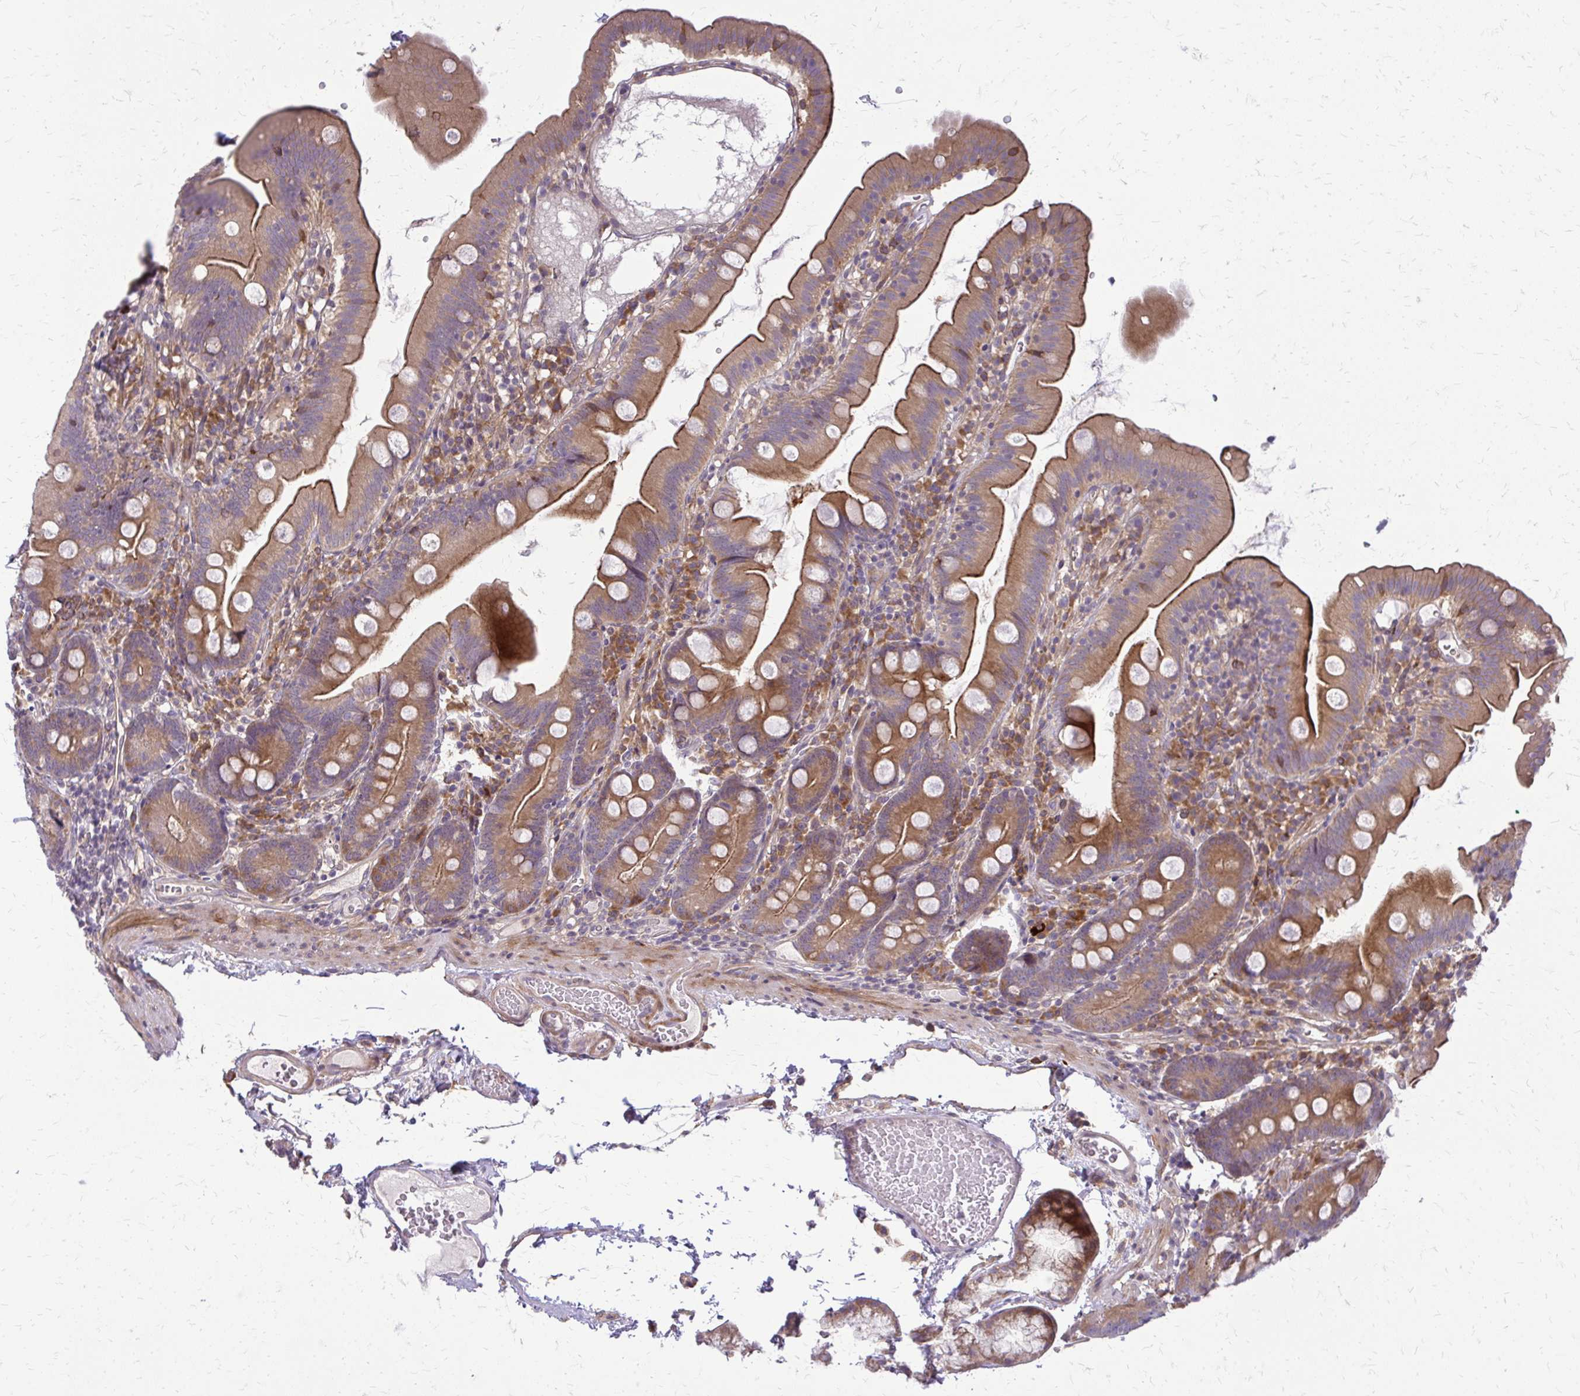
{"staining": {"intensity": "moderate", "quantity": ">75%", "location": "cytoplasmic/membranous"}, "tissue": "duodenum", "cell_type": "Glandular cells", "image_type": "normal", "snomed": [{"axis": "morphology", "description": "Normal tissue, NOS"}, {"axis": "topography", "description": "Duodenum"}], "caption": "Protein analysis of normal duodenum reveals moderate cytoplasmic/membranous expression in approximately >75% of glandular cells.", "gene": "OXNAD1", "patient": {"sex": "female", "age": 67}}